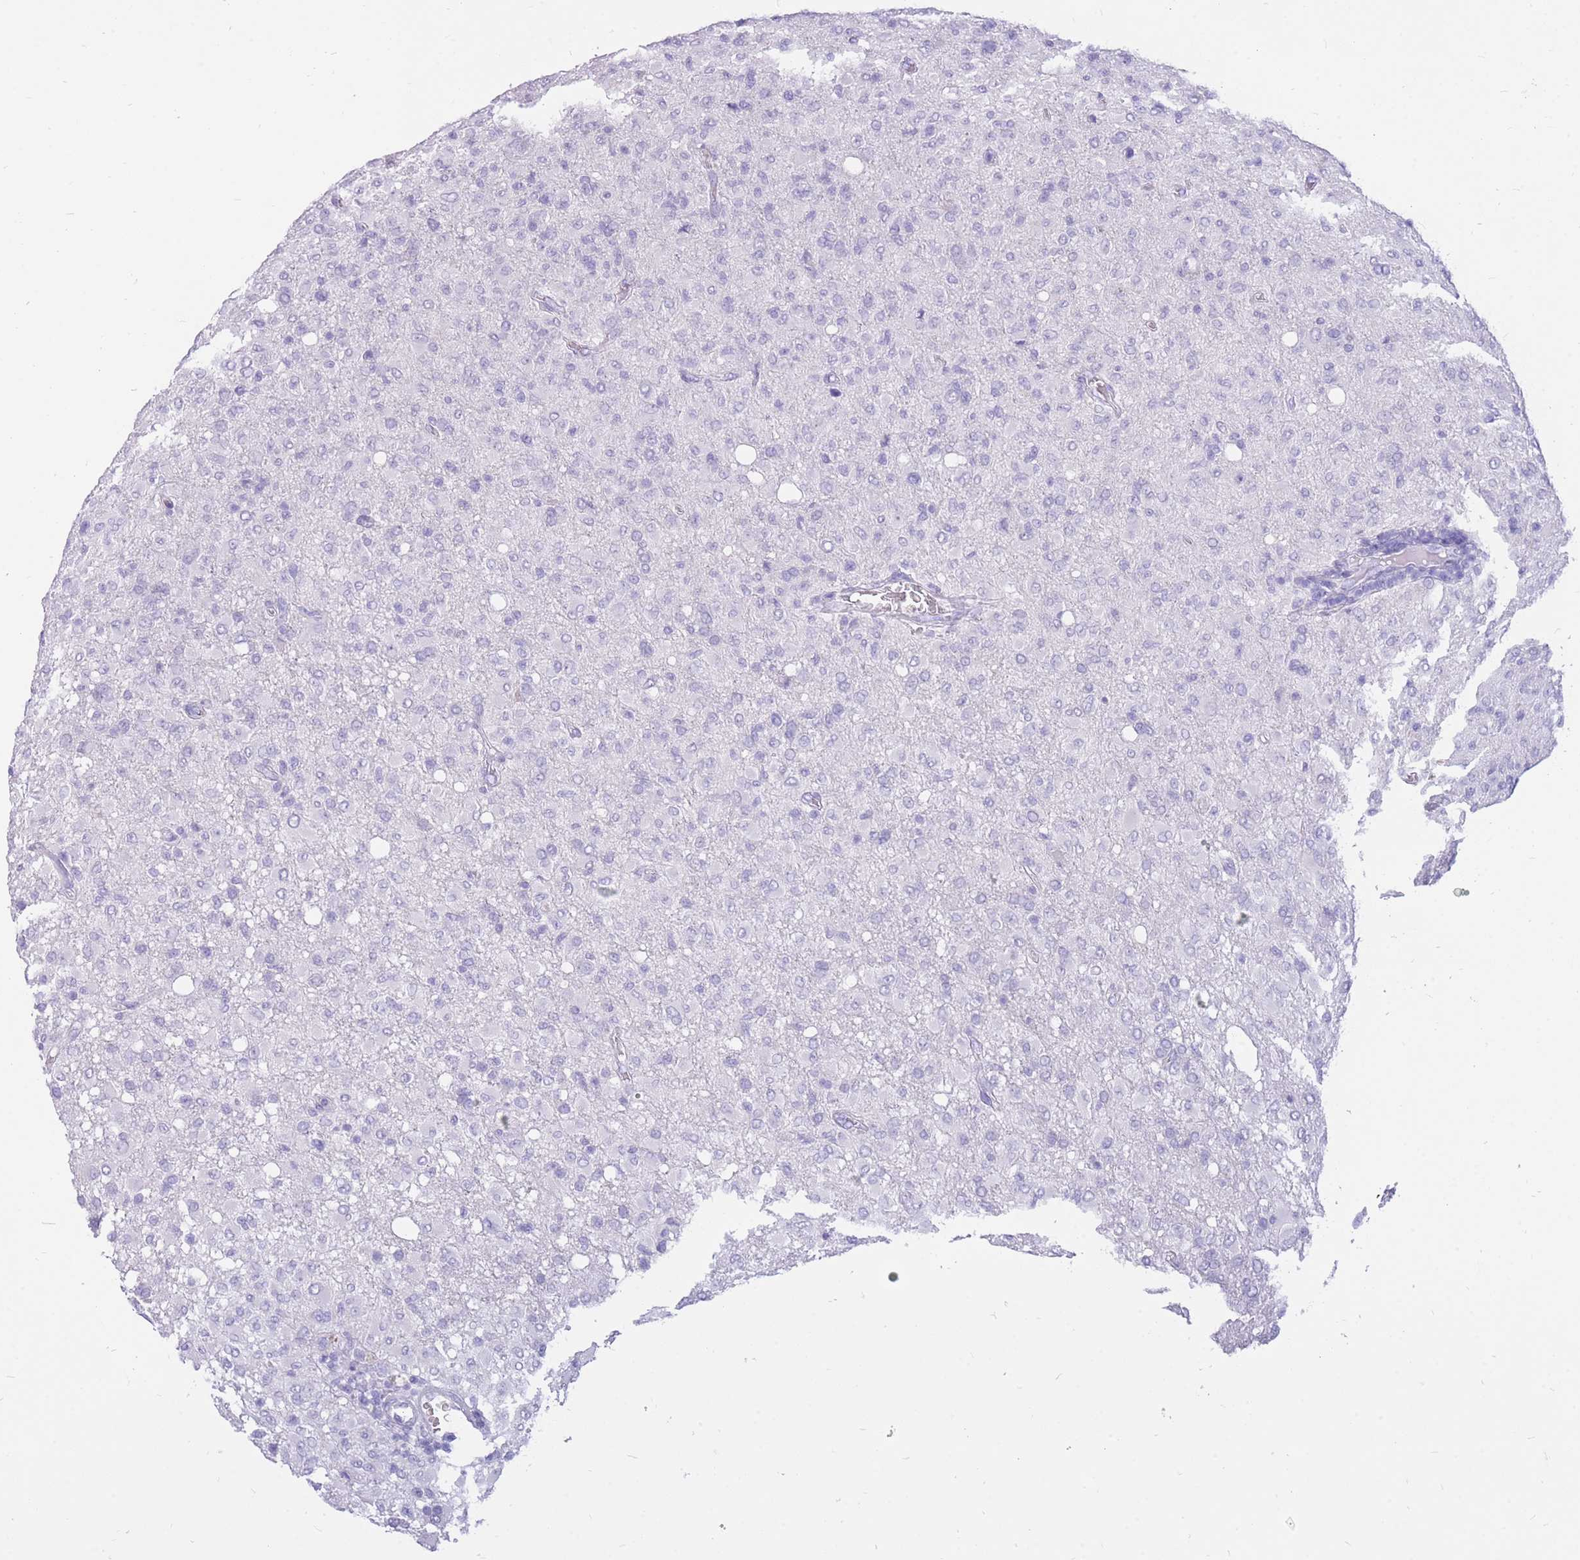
{"staining": {"intensity": "negative", "quantity": "none", "location": "none"}, "tissue": "glioma", "cell_type": "Tumor cells", "image_type": "cancer", "snomed": [{"axis": "morphology", "description": "Glioma, malignant, High grade"}, {"axis": "topography", "description": "Brain"}], "caption": "Immunohistochemical staining of high-grade glioma (malignant) reveals no significant staining in tumor cells. (Stains: DAB immunohistochemistry (IHC) with hematoxylin counter stain, Microscopy: brightfield microscopy at high magnification).", "gene": "CYP21A2", "patient": {"sex": "female", "age": 57}}